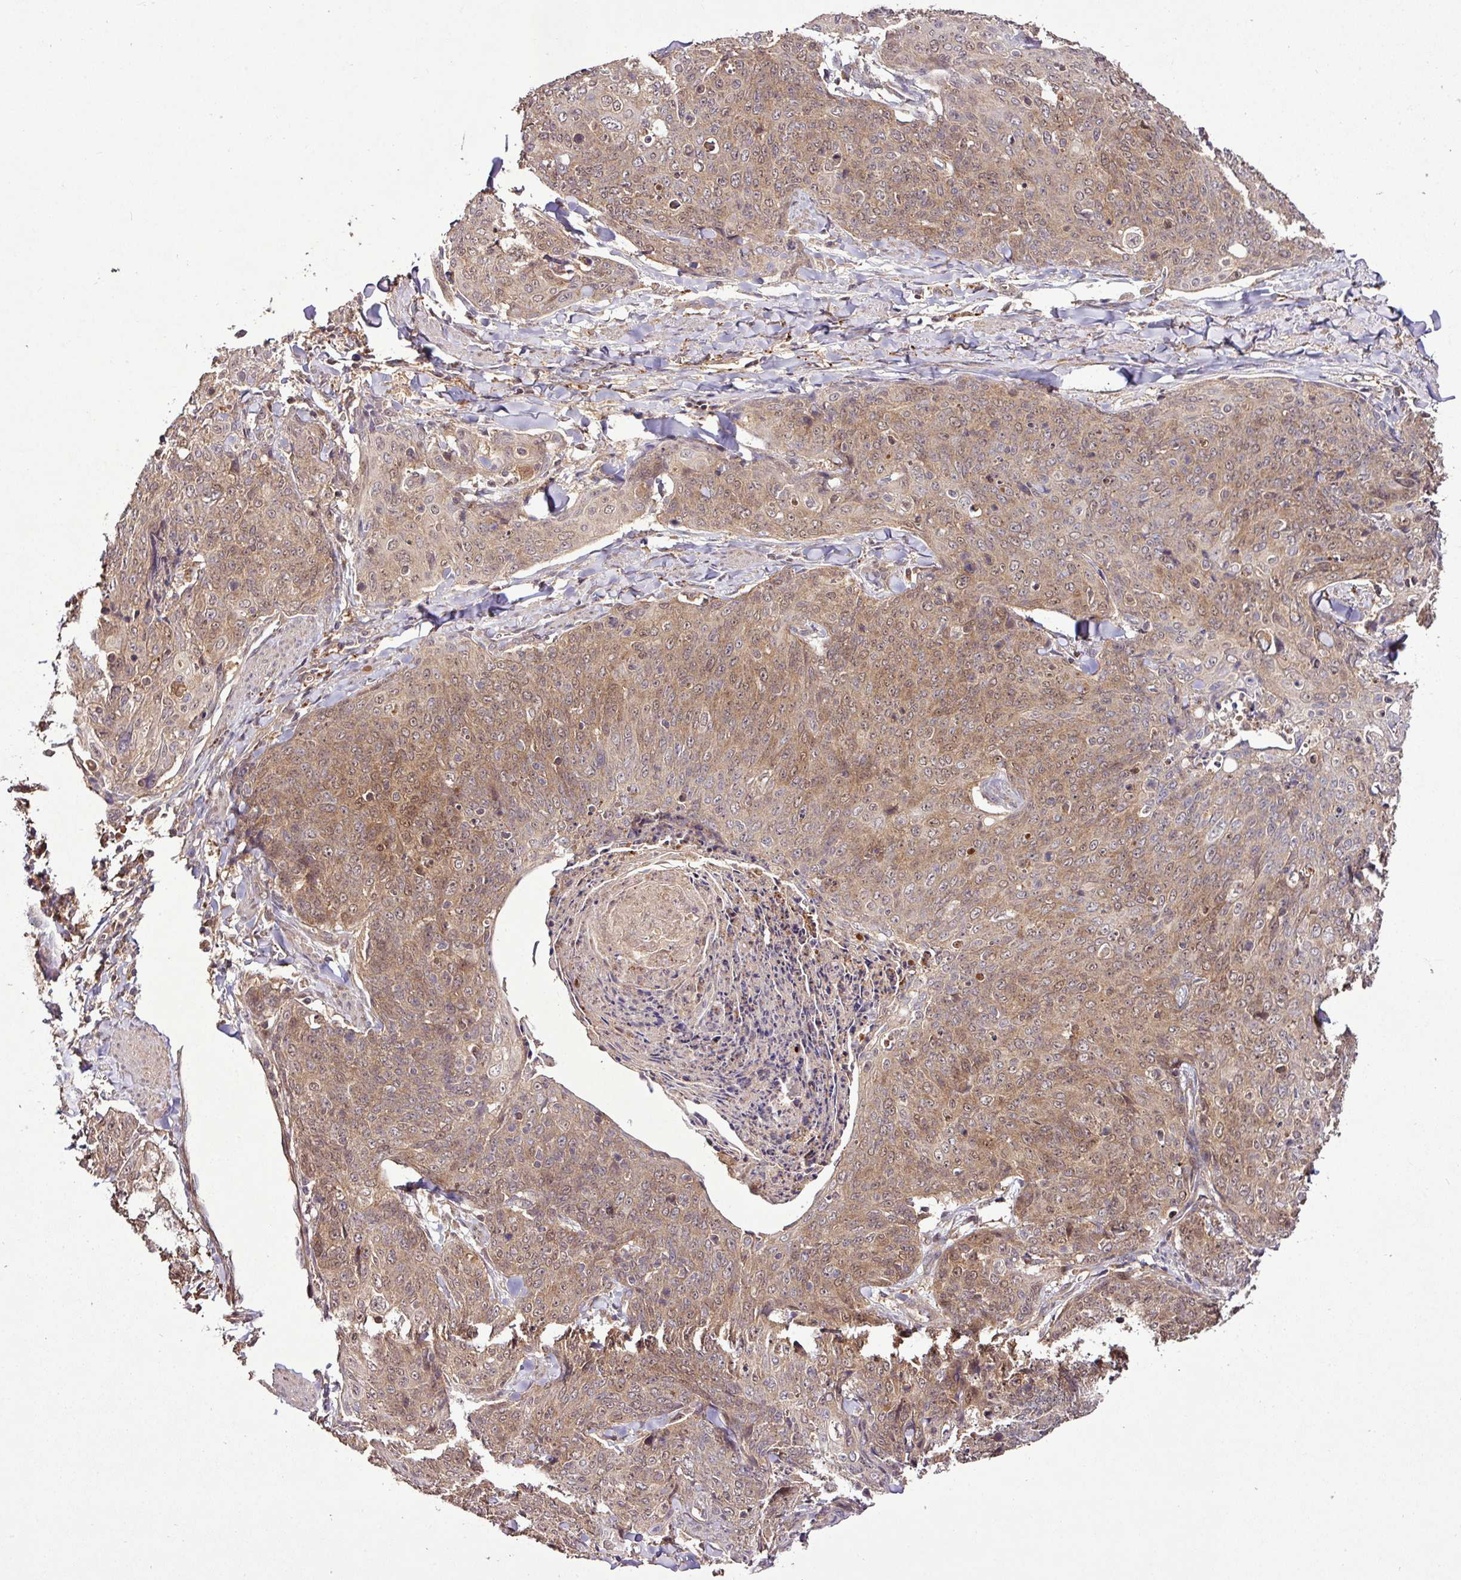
{"staining": {"intensity": "moderate", "quantity": ">75%", "location": "cytoplasmic/membranous,nuclear"}, "tissue": "skin cancer", "cell_type": "Tumor cells", "image_type": "cancer", "snomed": [{"axis": "morphology", "description": "Squamous cell carcinoma, NOS"}, {"axis": "topography", "description": "Skin"}, {"axis": "topography", "description": "Vulva"}], "caption": "This is a photomicrograph of immunohistochemistry (IHC) staining of skin squamous cell carcinoma, which shows moderate positivity in the cytoplasmic/membranous and nuclear of tumor cells.", "gene": "FAIM", "patient": {"sex": "female", "age": 85}}